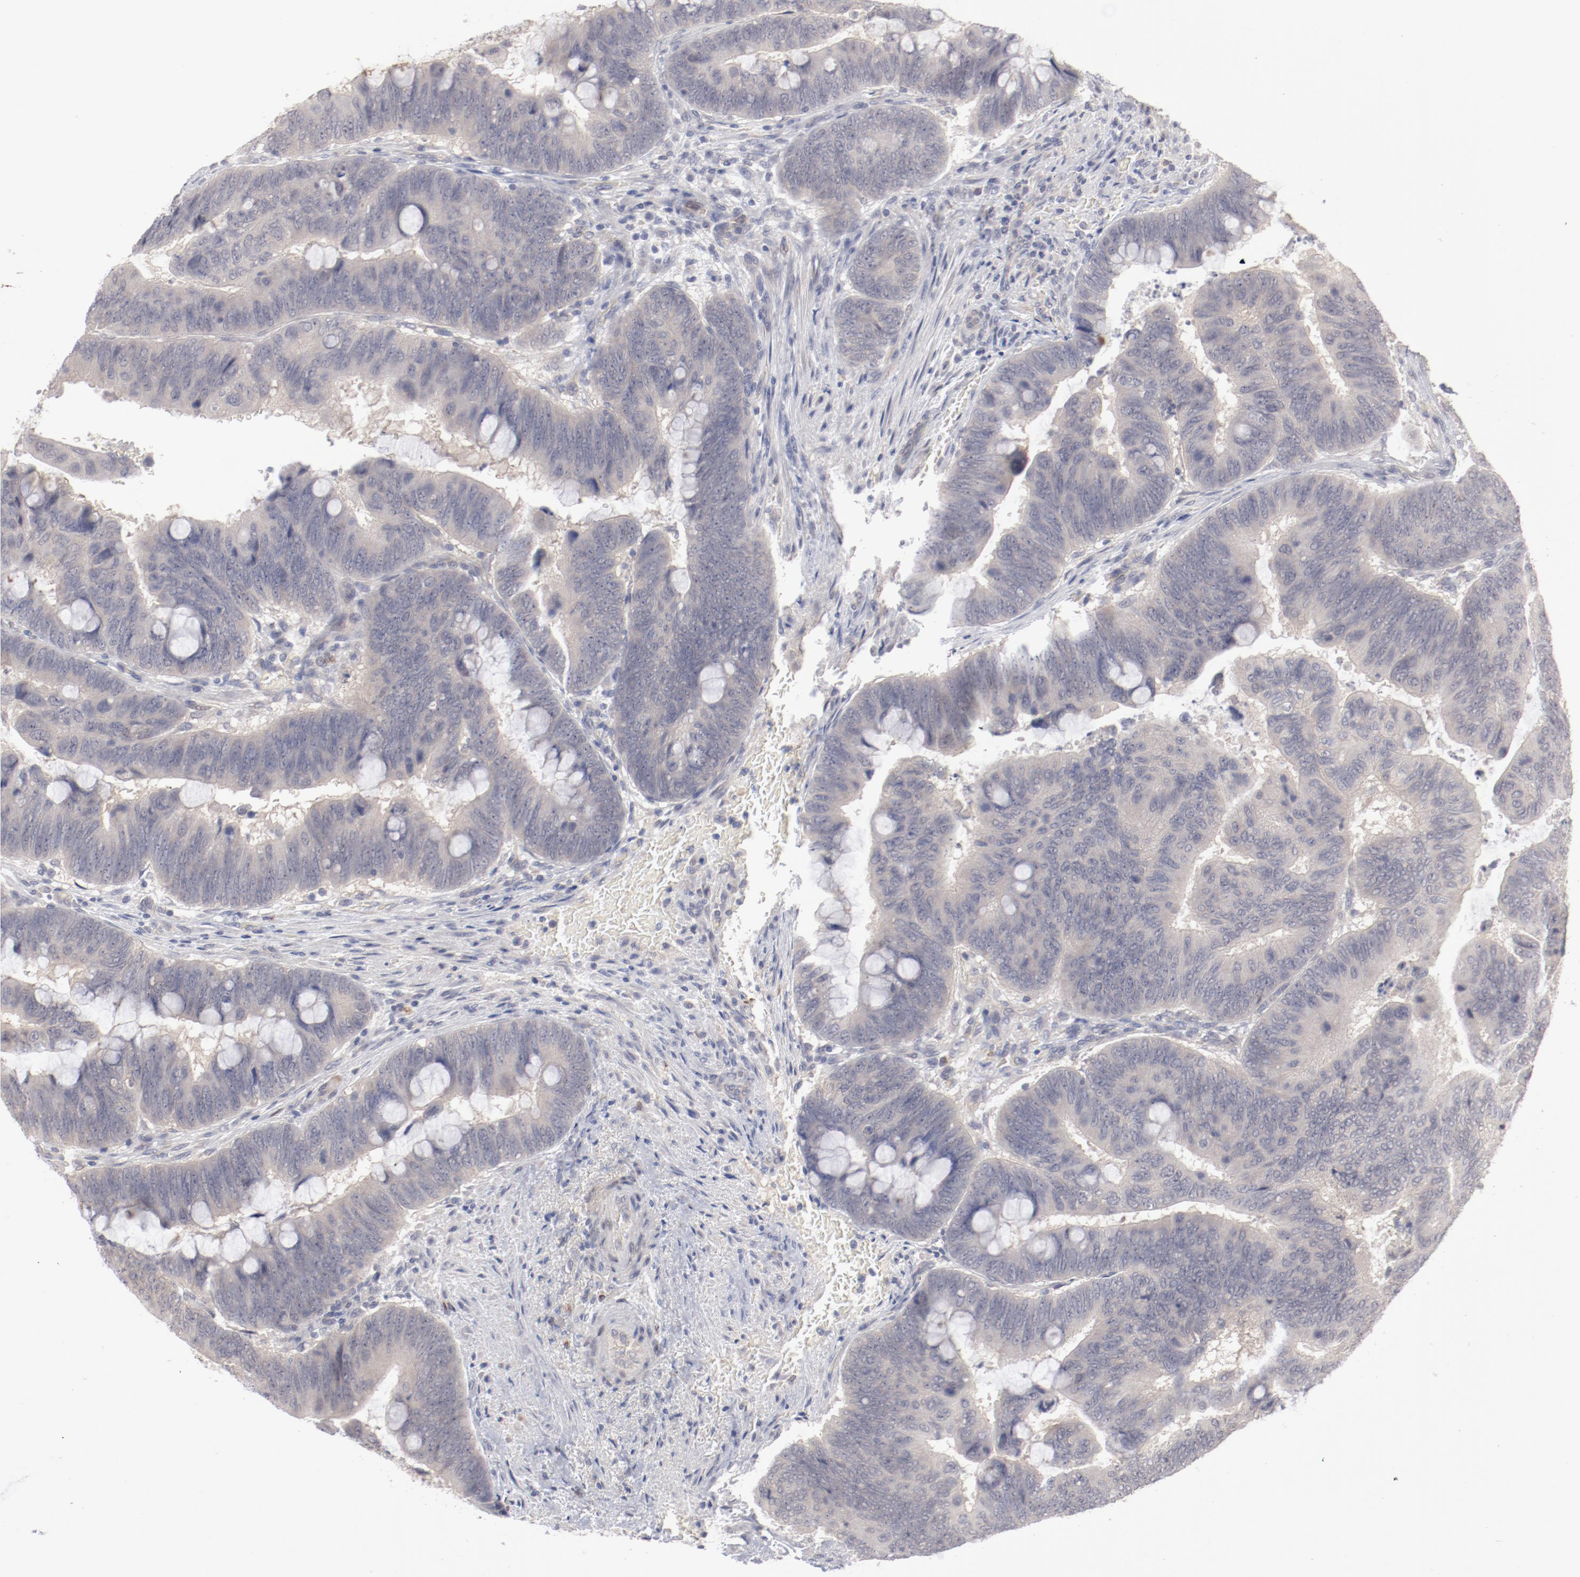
{"staining": {"intensity": "negative", "quantity": "none", "location": "none"}, "tissue": "colorectal cancer", "cell_type": "Tumor cells", "image_type": "cancer", "snomed": [{"axis": "morphology", "description": "Normal tissue, NOS"}, {"axis": "morphology", "description": "Adenocarcinoma, NOS"}, {"axis": "topography", "description": "Rectum"}], "caption": "Colorectal cancer was stained to show a protein in brown. There is no significant staining in tumor cells.", "gene": "SH3BGR", "patient": {"sex": "male", "age": 92}}